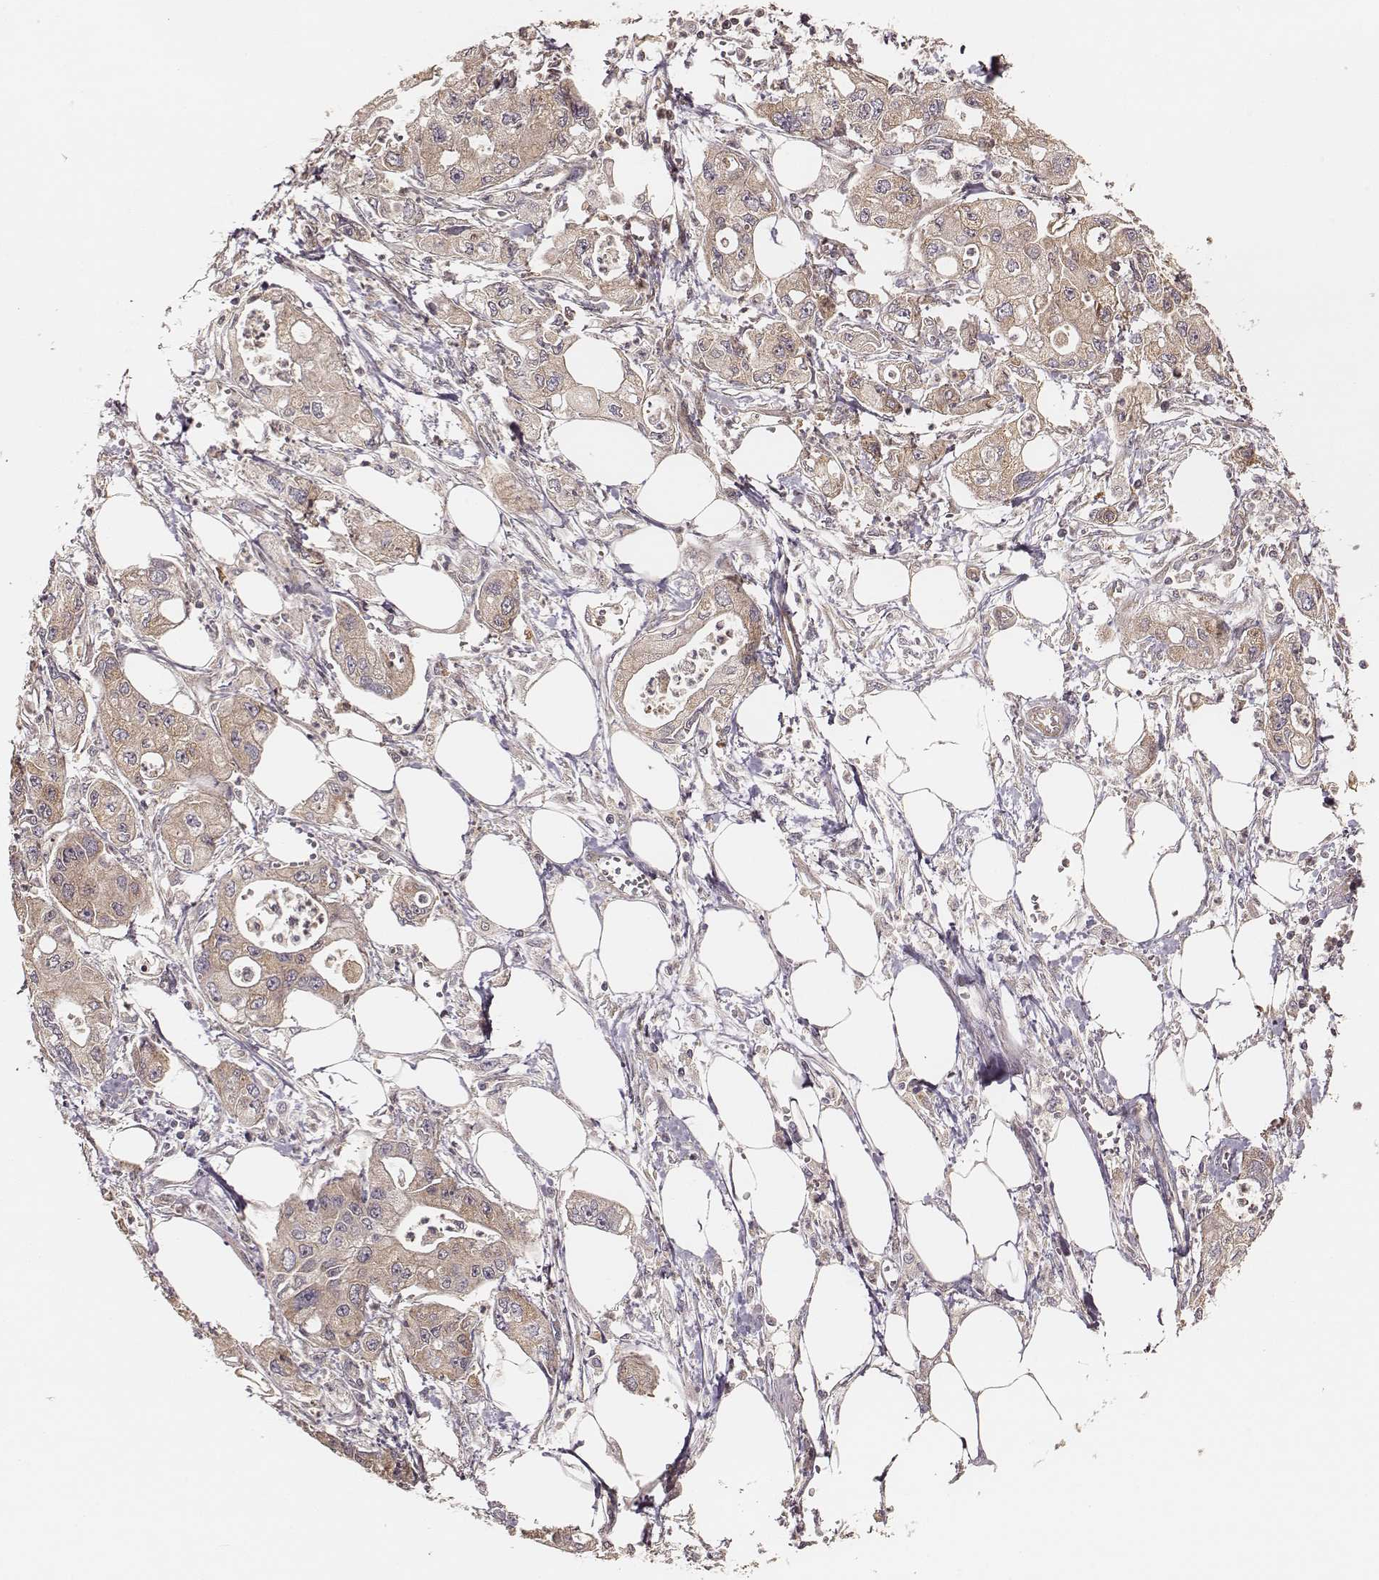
{"staining": {"intensity": "weak", "quantity": ">75%", "location": "cytoplasmic/membranous"}, "tissue": "pancreatic cancer", "cell_type": "Tumor cells", "image_type": "cancer", "snomed": [{"axis": "morphology", "description": "Adenocarcinoma, NOS"}, {"axis": "topography", "description": "Pancreas"}], "caption": "Weak cytoplasmic/membranous protein positivity is appreciated in about >75% of tumor cells in pancreatic cancer. (DAB (3,3'-diaminobenzidine) IHC with brightfield microscopy, high magnification).", "gene": "CARS1", "patient": {"sex": "male", "age": 70}}